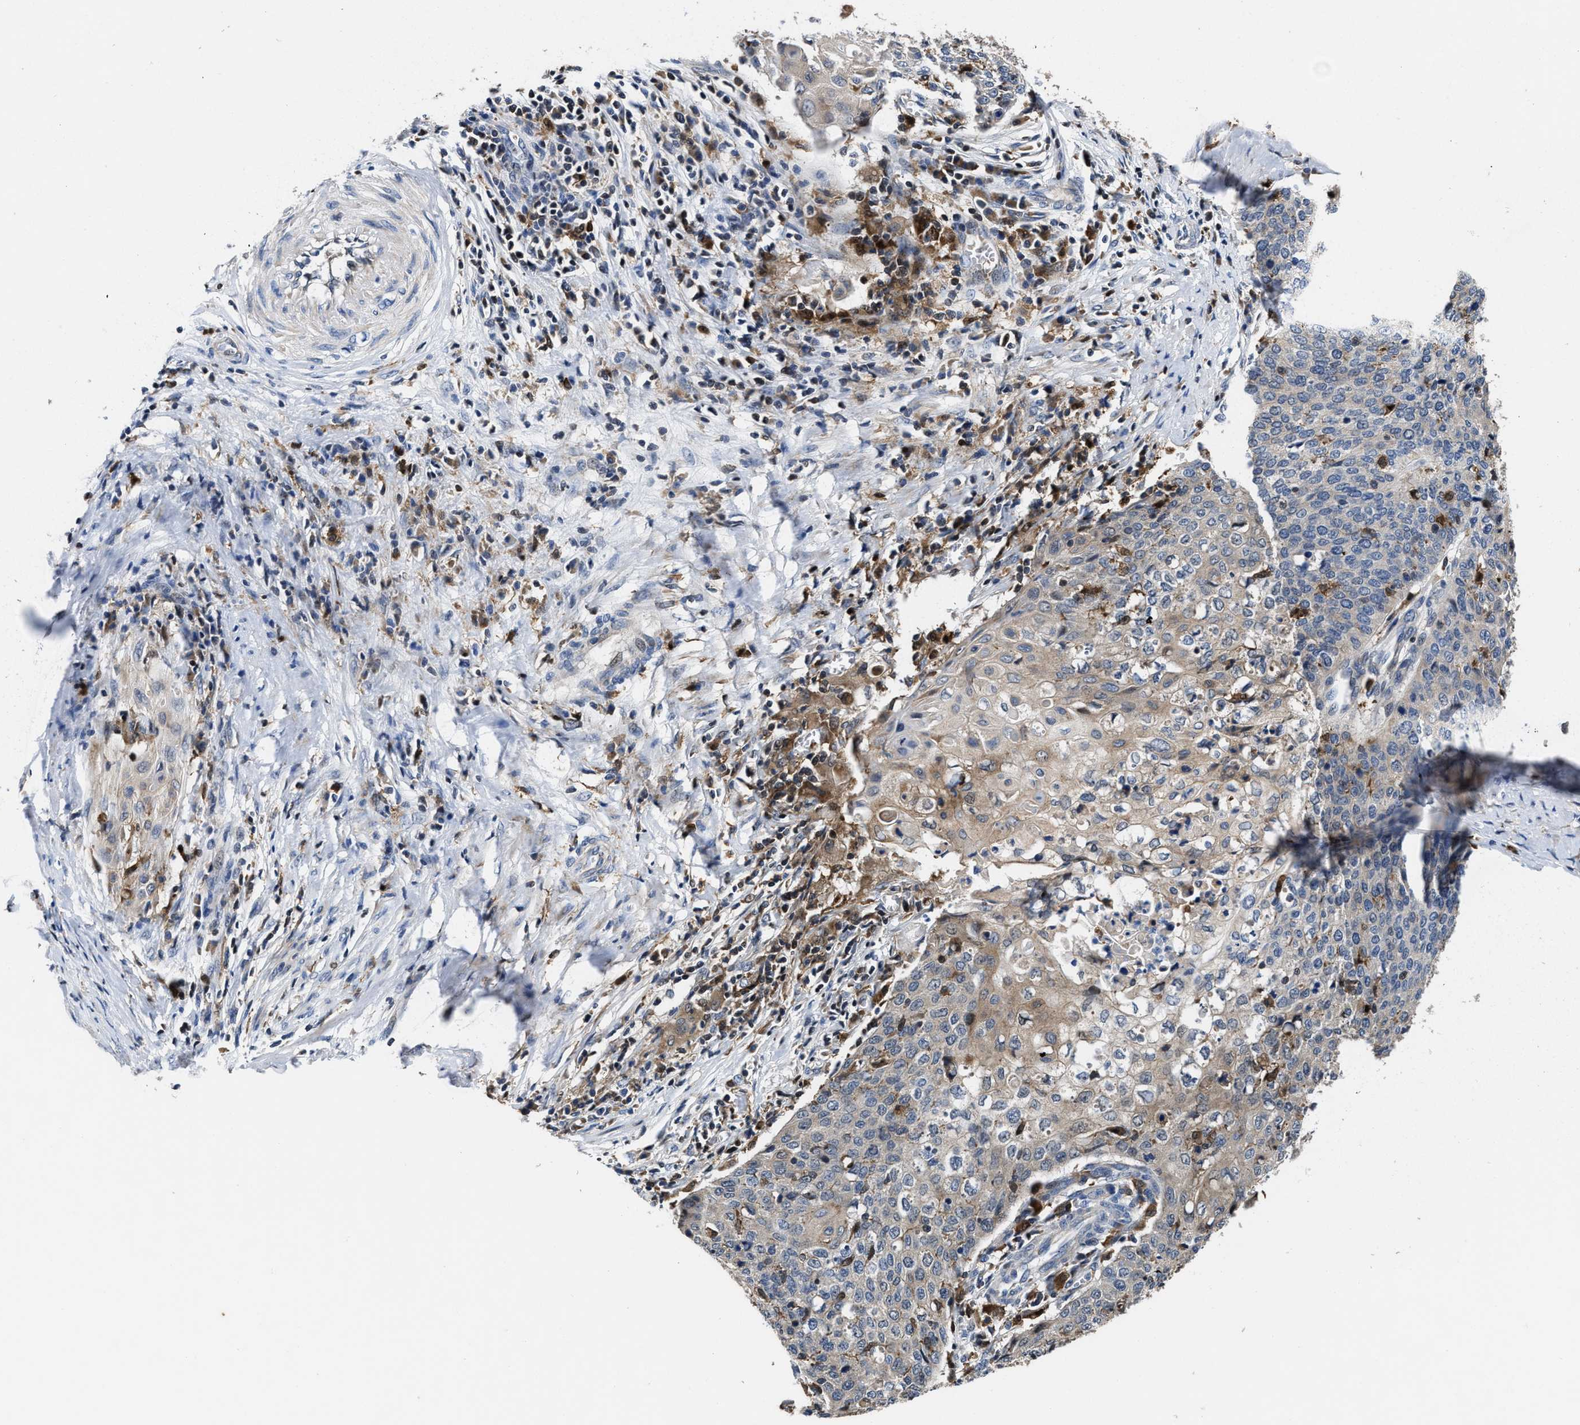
{"staining": {"intensity": "weak", "quantity": "<25%", "location": "cytoplasmic/membranous"}, "tissue": "cervical cancer", "cell_type": "Tumor cells", "image_type": "cancer", "snomed": [{"axis": "morphology", "description": "Squamous cell carcinoma, NOS"}, {"axis": "topography", "description": "Cervix"}], "caption": "This is an immunohistochemistry (IHC) histopathology image of human cervical cancer (squamous cell carcinoma). There is no staining in tumor cells.", "gene": "RGS10", "patient": {"sex": "female", "age": 39}}